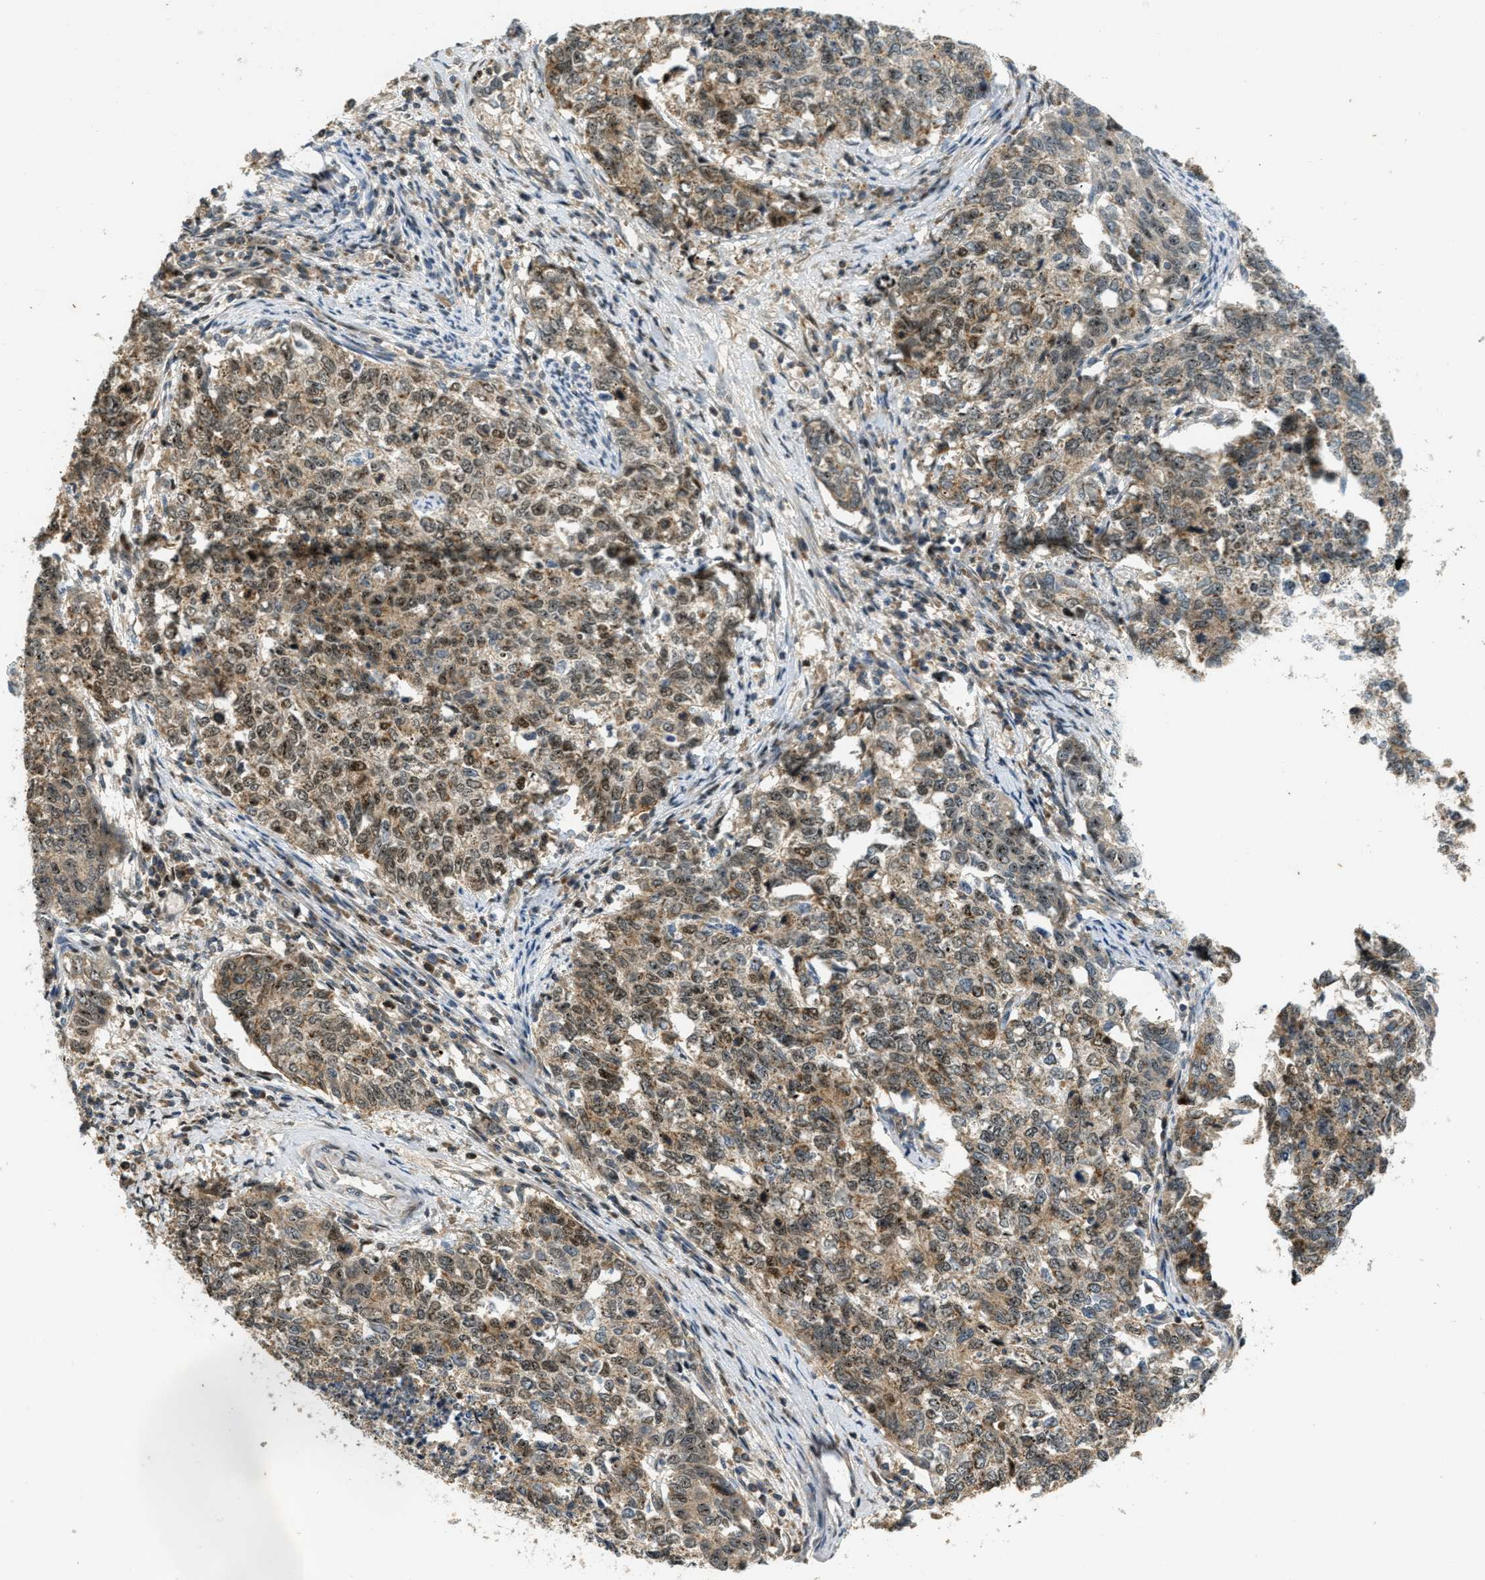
{"staining": {"intensity": "moderate", "quantity": "25%-75%", "location": "cytoplasmic/membranous,nuclear"}, "tissue": "cervical cancer", "cell_type": "Tumor cells", "image_type": "cancer", "snomed": [{"axis": "morphology", "description": "Squamous cell carcinoma, NOS"}, {"axis": "topography", "description": "Cervix"}], "caption": "Immunohistochemical staining of cervical cancer exhibits medium levels of moderate cytoplasmic/membranous and nuclear expression in approximately 25%-75% of tumor cells.", "gene": "TRAPPC14", "patient": {"sex": "female", "age": 63}}